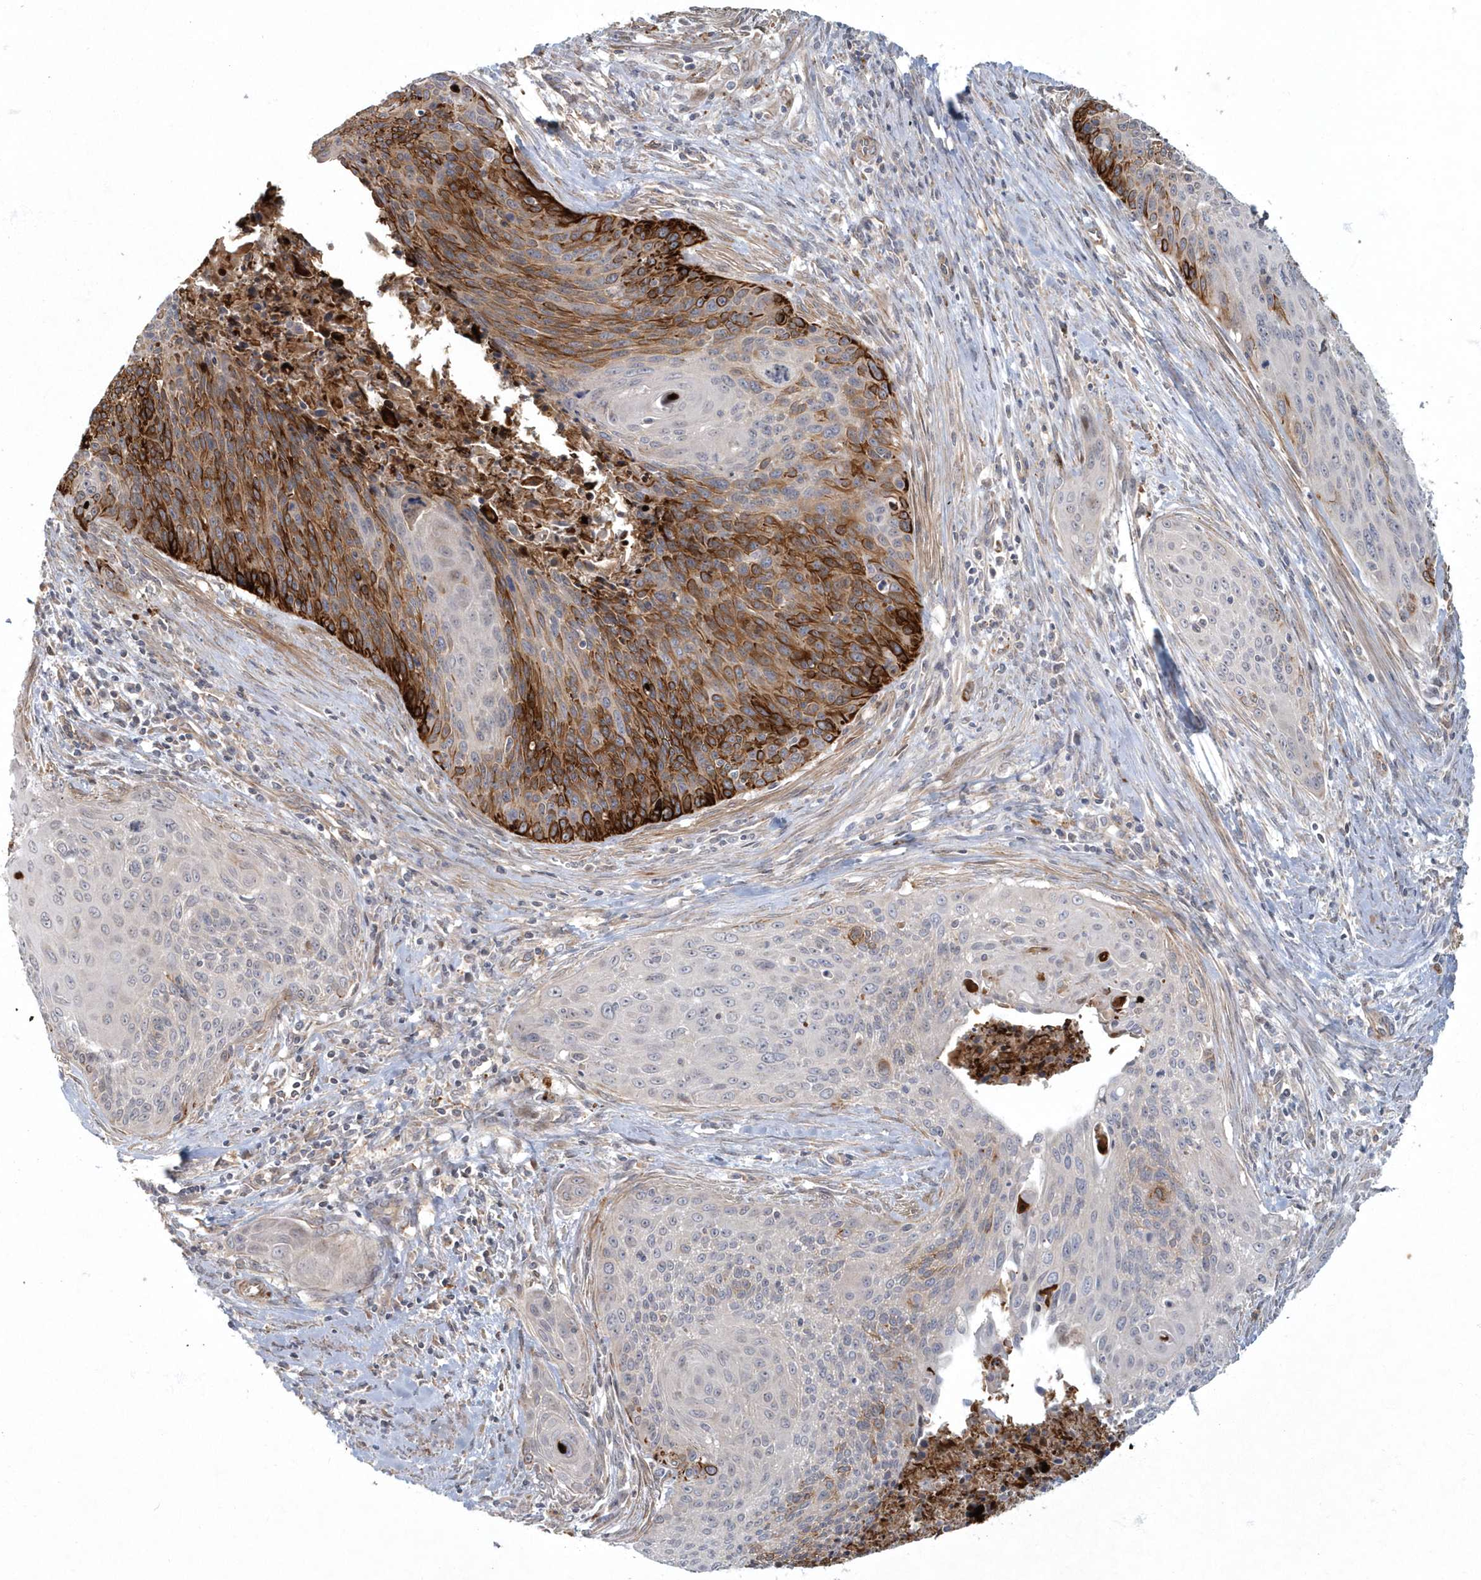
{"staining": {"intensity": "strong", "quantity": "25%-75%", "location": "cytoplasmic/membranous"}, "tissue": "cervical cancer", "cell_type": "Tumor cells", "image_type": "cancer", "snomed": [{"axis": "morphology", "description": "Squamous cell carcinoma, NOS"}, {"axis": "topography", "description": "Cervix"}], "caption": "Cervical cancer stained for a protein shows strong cytoplasmic/membranous positivity in tumor cells.", "gene": "ARHGEF38", "patient": {"sex": "female", "age": 55}}